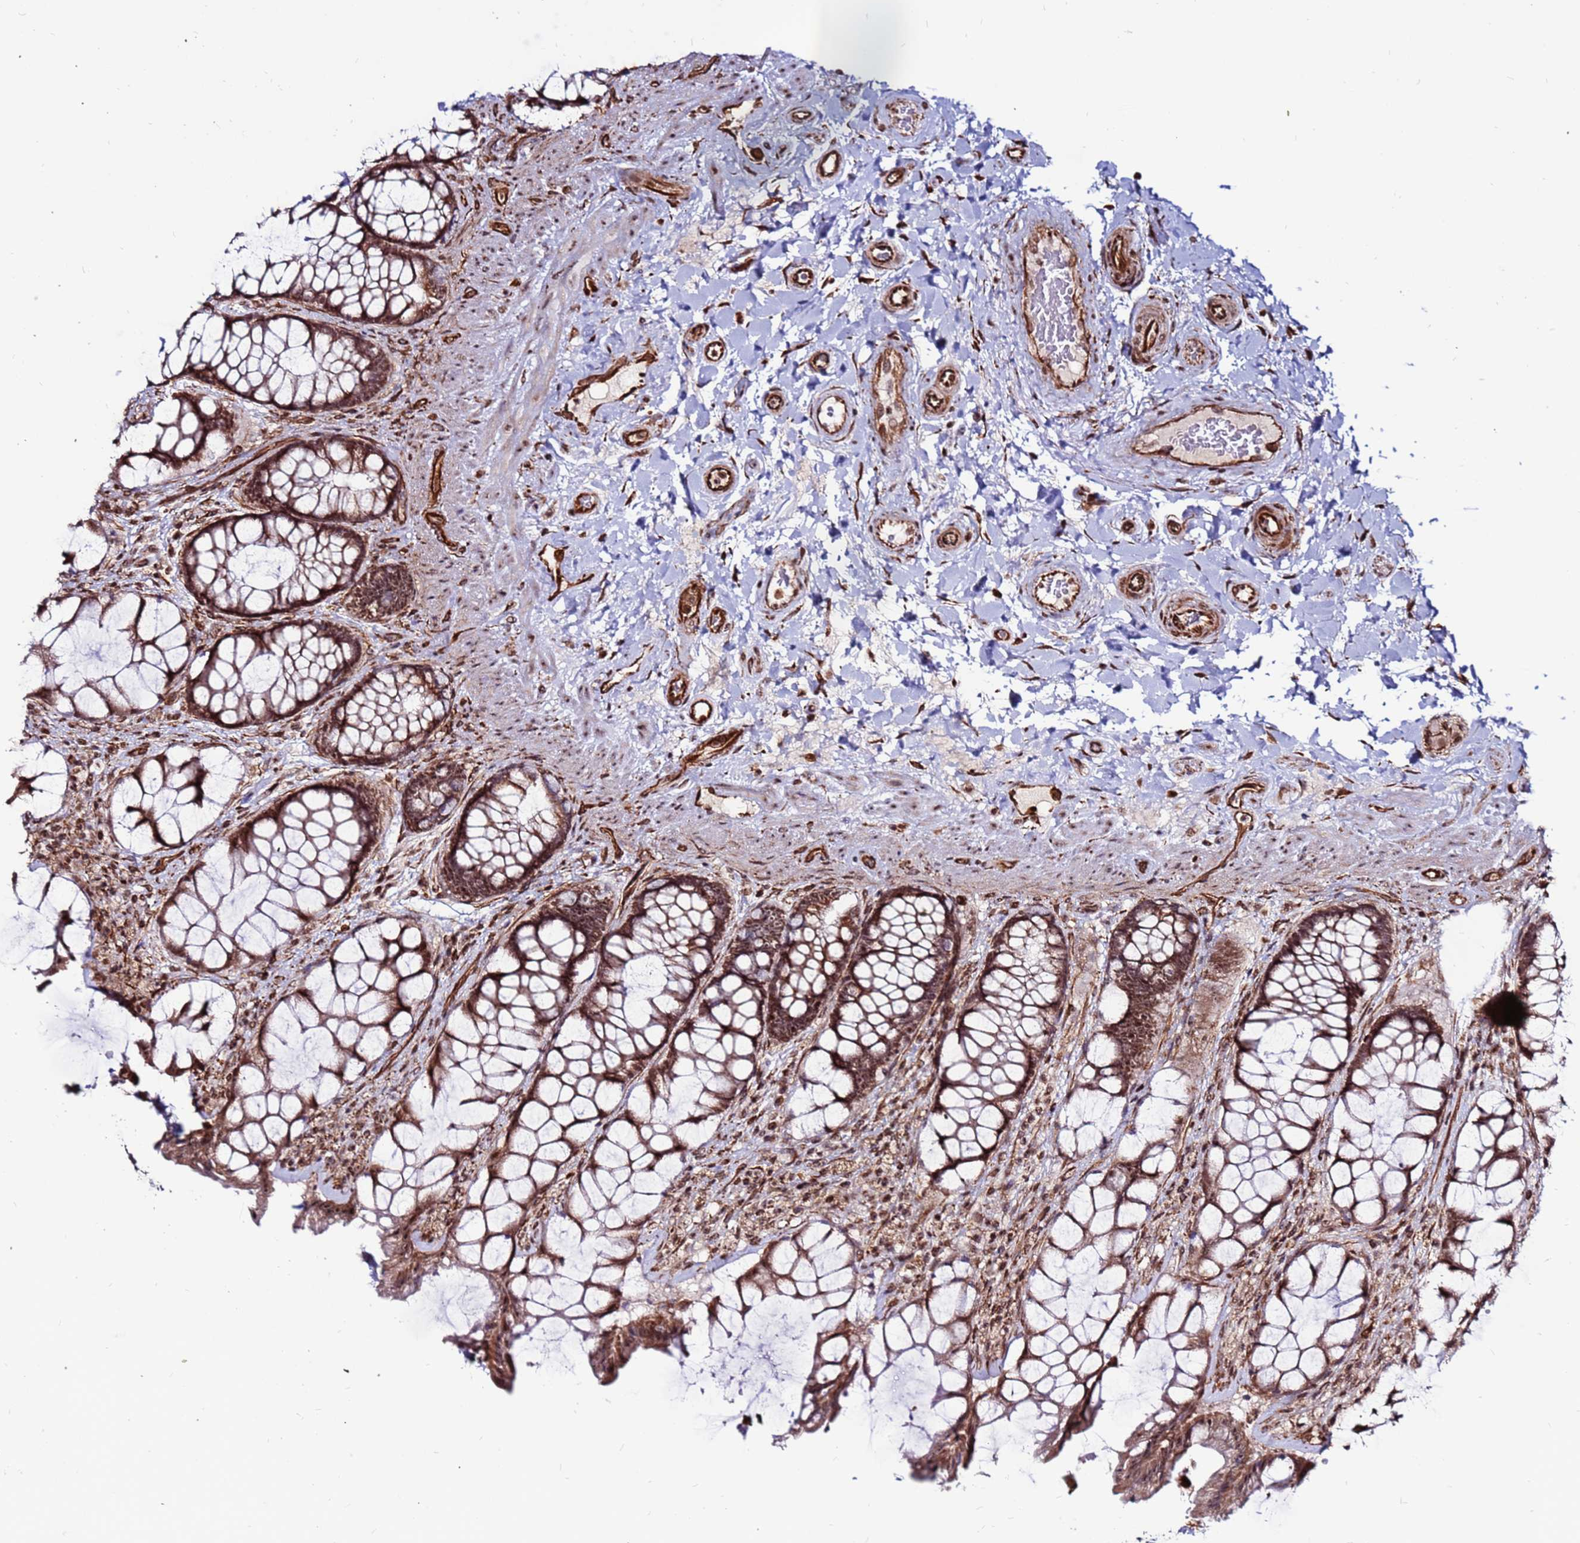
{"staining": {"intensity": "moderate", "quantity": ">75%", "location": "cytoplasmic/membranous,nuclear"}, "tissue": "rectum", "cell_type": "Glandular cells", "image_type": "normal", "snomed": [{"axis": "morphology", "description": "Normal tissue, NOS"}, {"axis": "topography", "description": "Rectum"}], "caption": "An IHC histopathology image of unremarkable tissue is shown. Protein staining in brown labels moderate cytoplasmic/membranous,nuclear positivity in rectum within glandular cells.", "gene": "CLK3", "patient": {"sex": "female", "age": 58}}